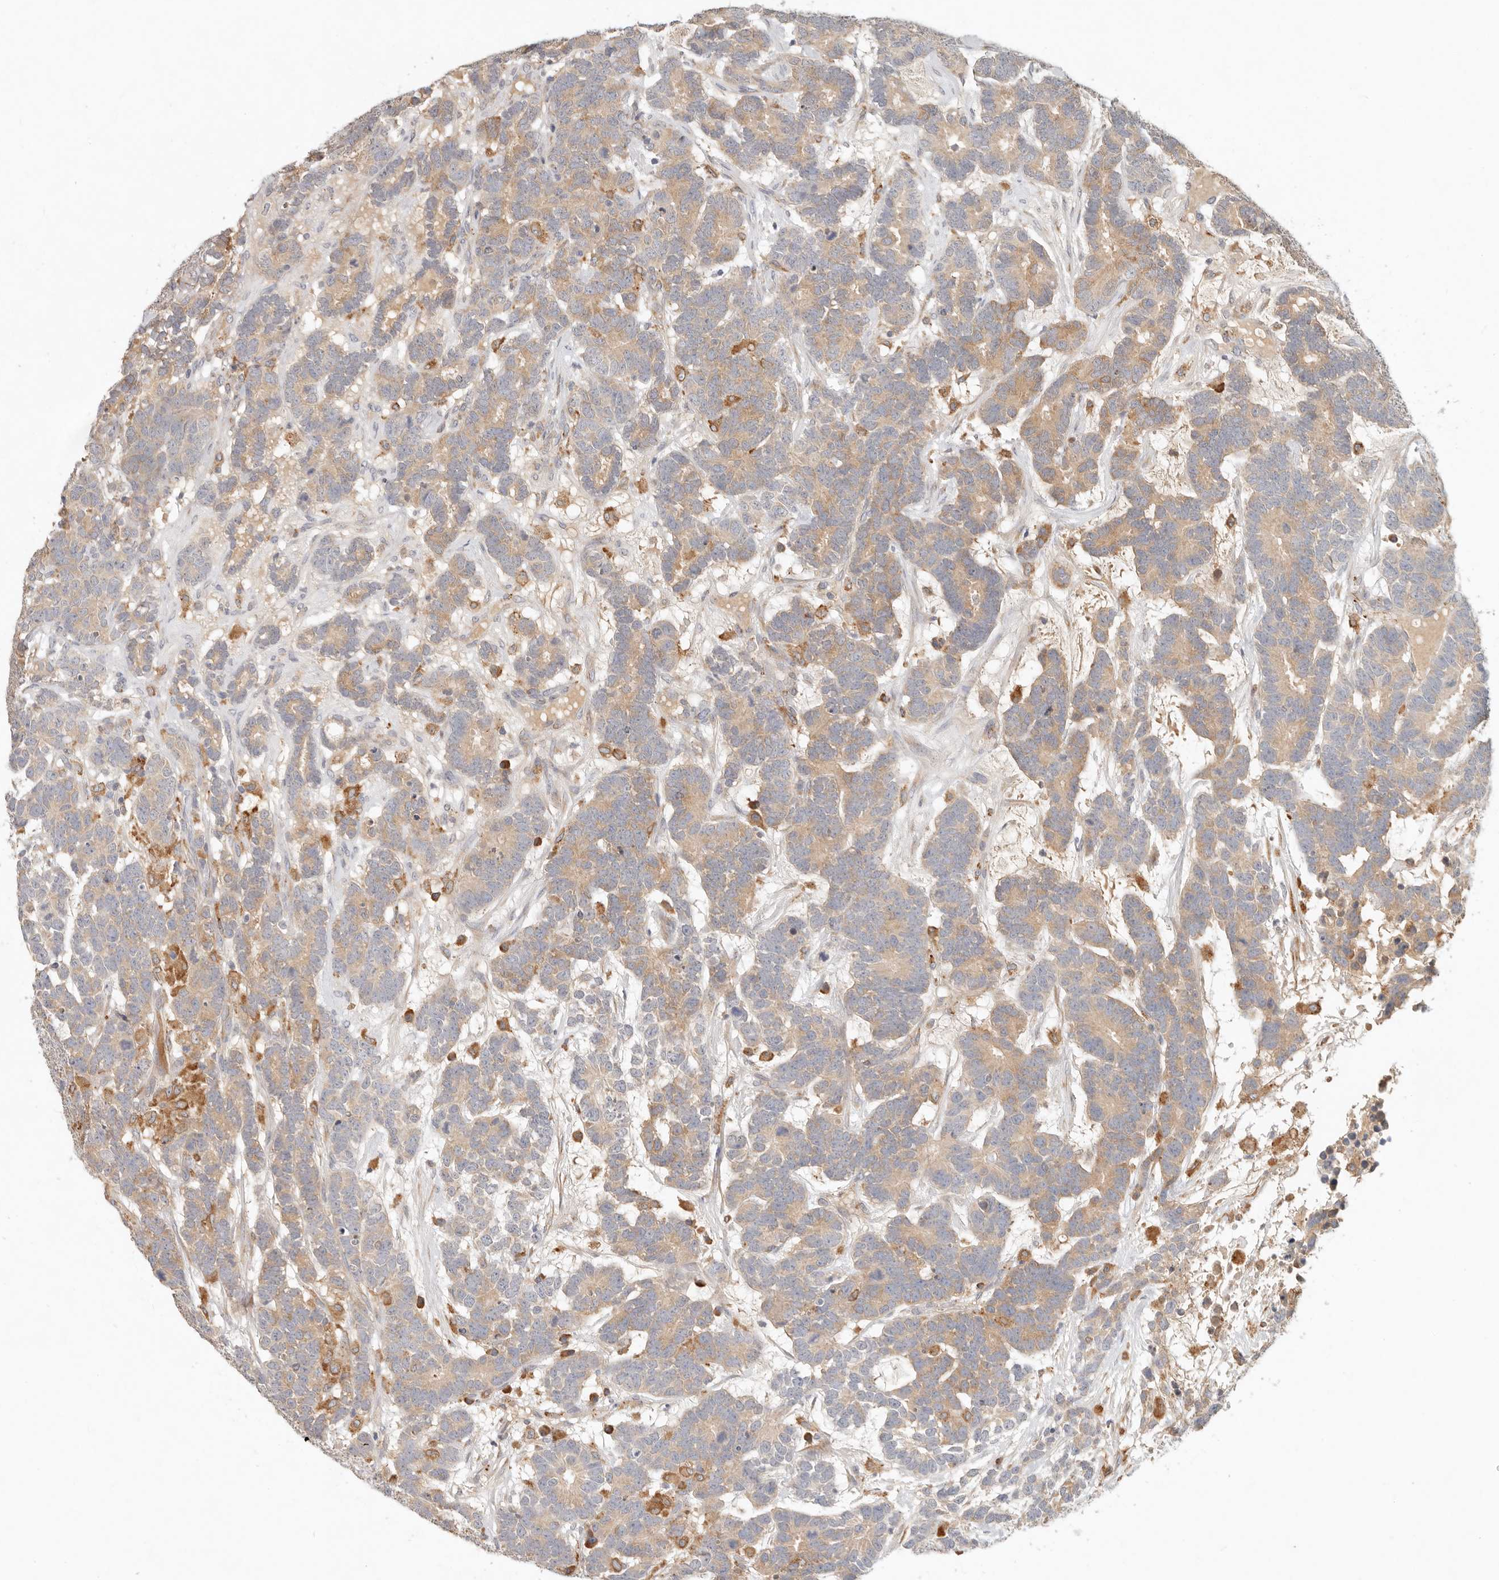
{"staining": {"intensity": "weak", "quantity": ">75%", "location": "cytoplasmic/membranous"}, "tissue": "testis cancer", "cell_type": "Tumor cells", "image_type": "cancer", "snomed": [{"axis": "morphology", "description": "Carcinoma, Embryonal, NOS"}, {"axis": "topography", "description": "Testis"}], "caption": "A histopathology image of testis embryonal carcinoma stained for a protein demonstrates weak cytoplasmic/membranous brown staining in tumor cells.", "gene": "ARHGEF10L", "patient": {"sex": "male", "age": 26}}